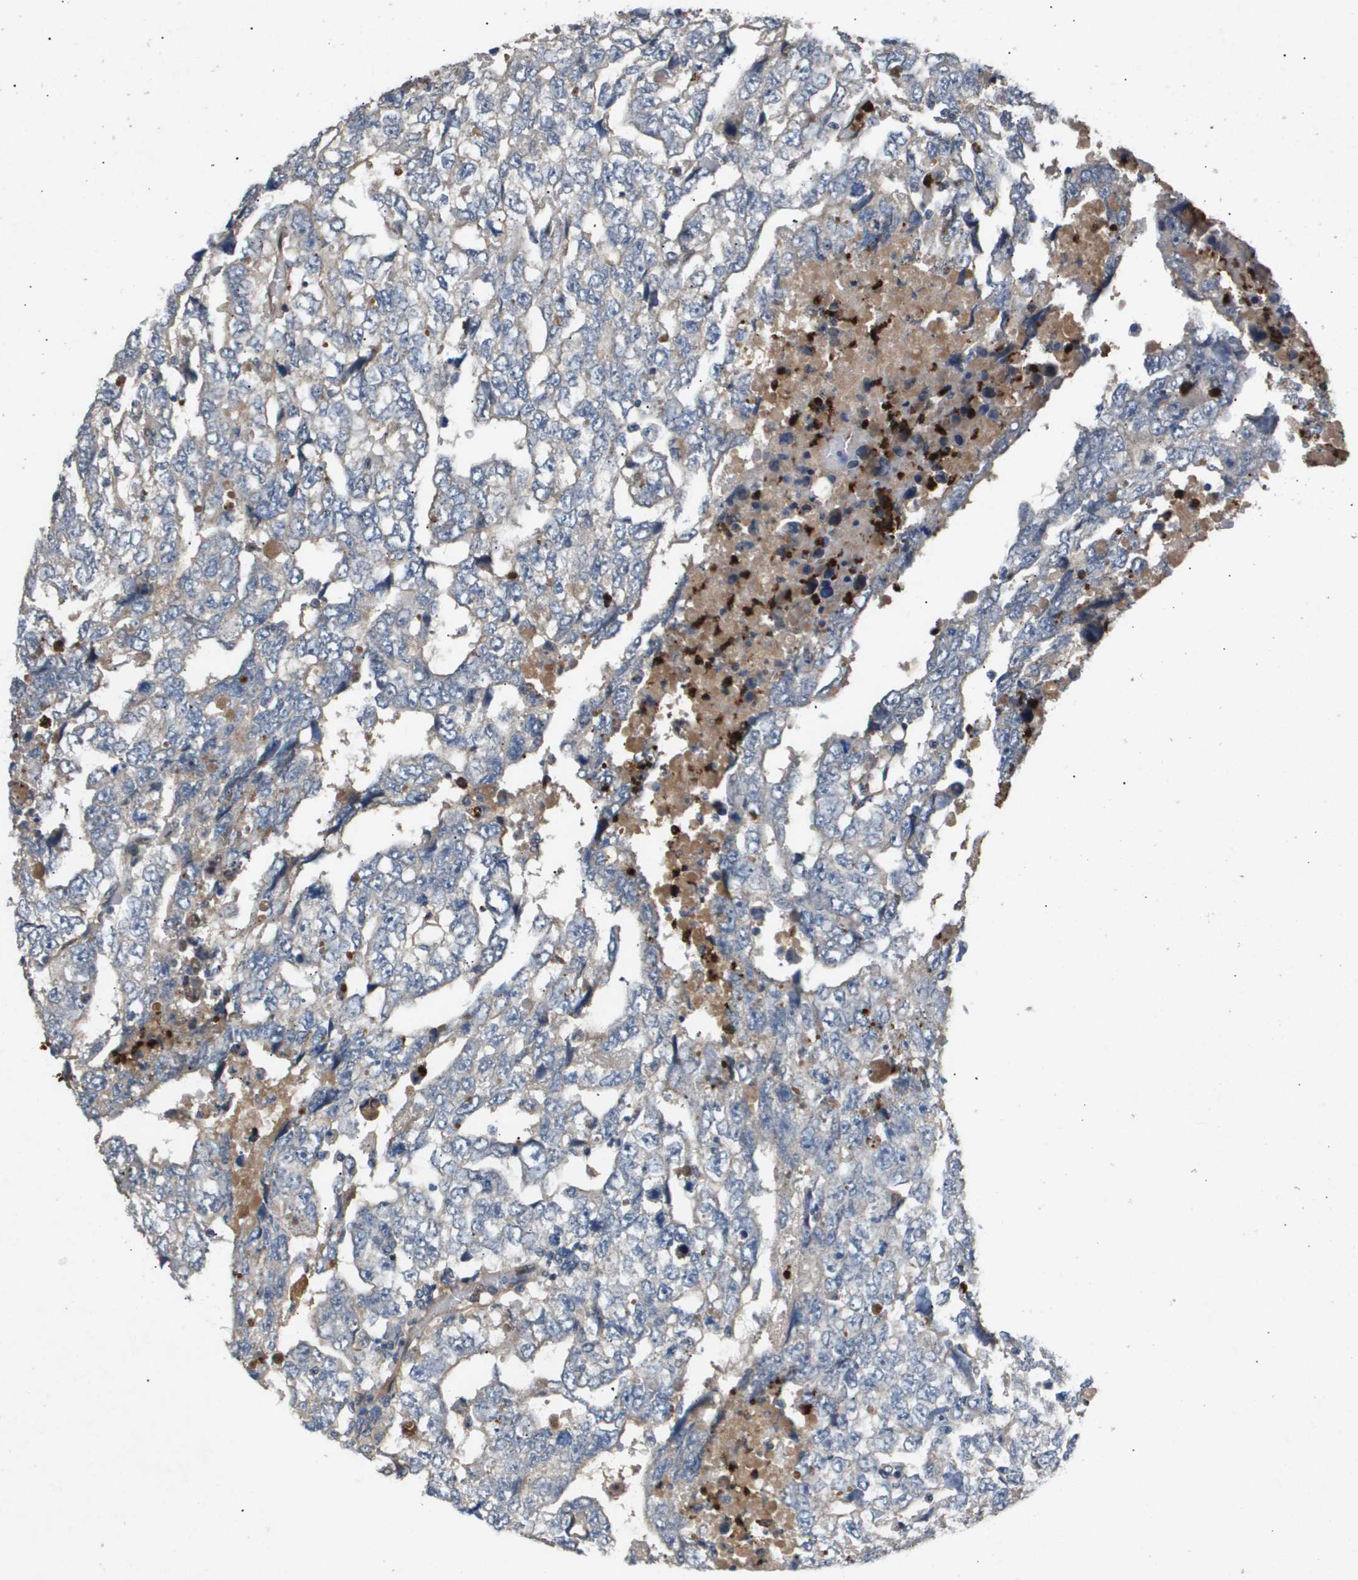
{"staining": {"intensity": "negative", "quantity": "none", "location": "none"}, "tissue": "testis cancer", "cell_type": "Tumor cells", "image_type": "cancer", "snomed": [{"axis": "morphology", "description": "Carcinoma, Embryonal, NOS"}, {"axis": "topography", "description": "Testis"}], "caption": "Immunohistochemistry of human testis cancer (embryonal carcinoma) shows no expression in tumor cells.", "gene": "ERG", "patient": {"sex": "male", "age": 36}}